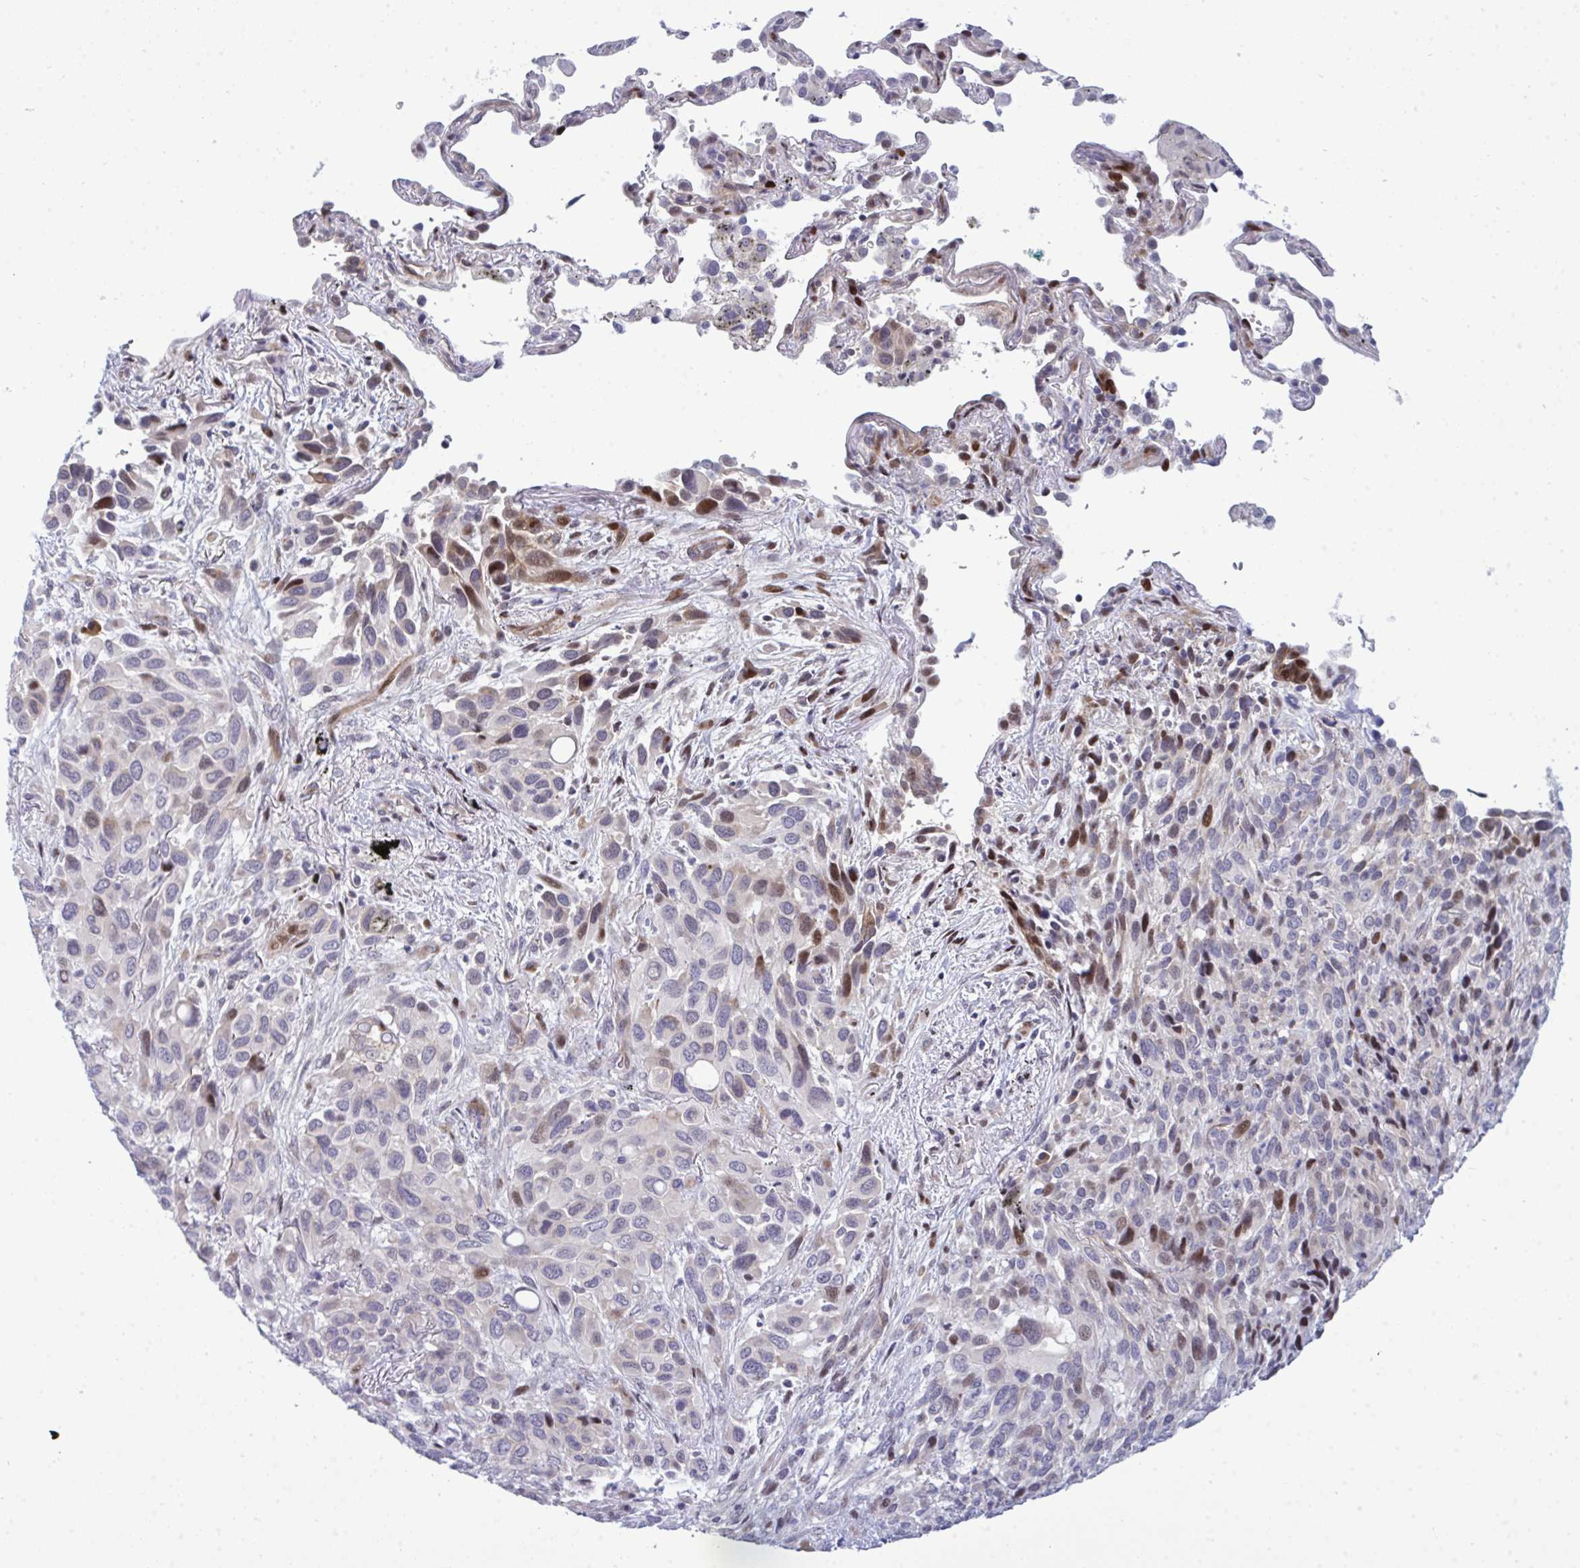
{"staining": {"intensity": "moderate", "quantity": "<25%", "location": "nuclear"}, "tissue": "melanoma", "cell_type": "Tumor cells", "image_type": "cancer", "snomed": [{"axis": "morphology", "description": "Malignant melanoma, Metastatic site"}, {"axis": "topography", "description": "Lung"}], "caption": "IHC staining of melanoma, which displays low levels of moderate nuclear expression in approximately <25% of tumor cells indicating moderate nuclear protein expression. The staining was performed using DAB (brown) for protein detection and nuclei were counterstained in hematoxylin (blue).", "gene": "TAB1", "patient": {"sex": "male", "age": 48}}